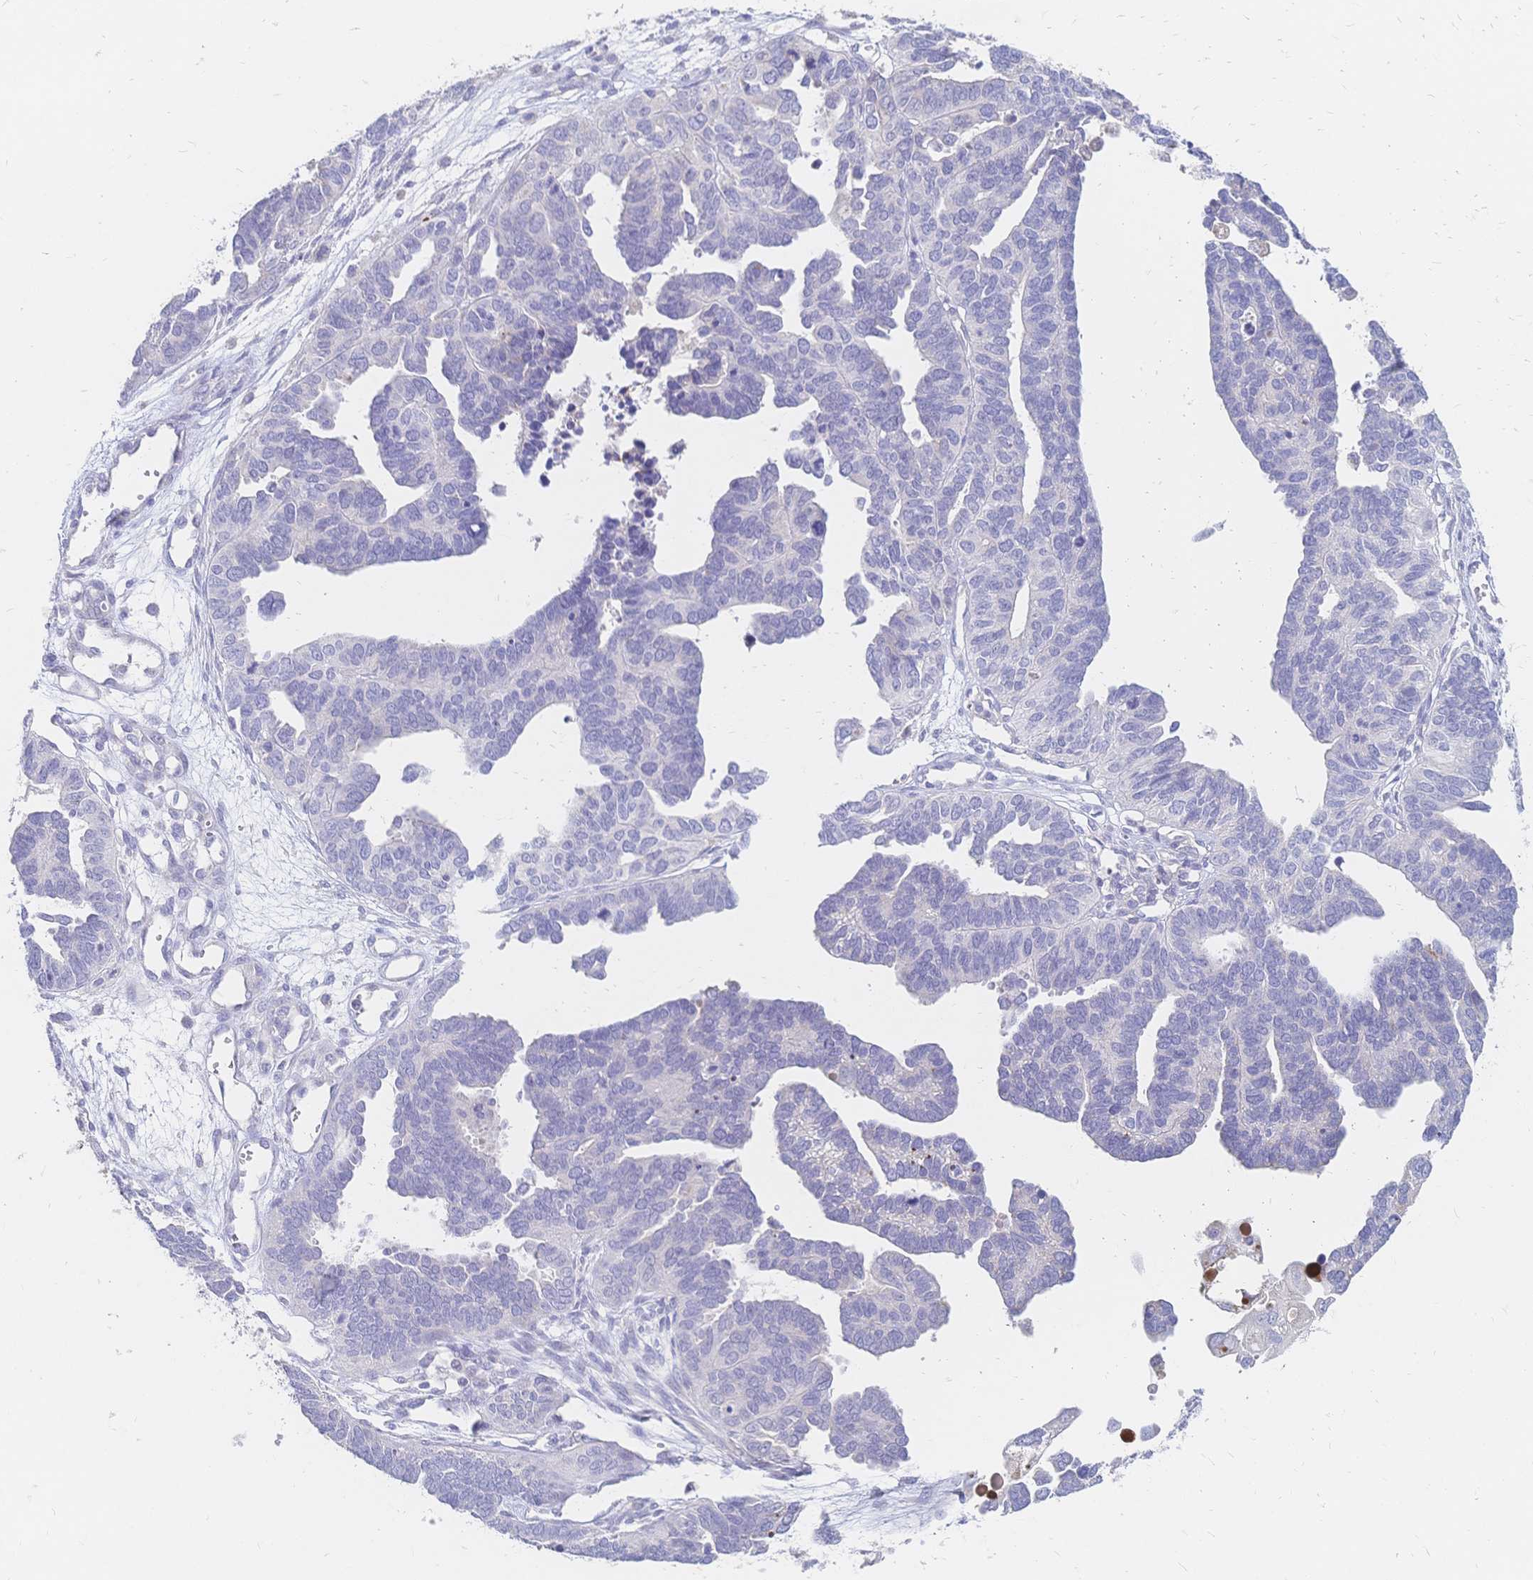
{"staining": {"intensity": "negative", "quantity": "none", "location": "none"}, "tissue": "ovarian cancer", "cell_type": "Tumor cells", "image_type": "cancer", "snomed": [{"axis": "morphology", "description": "Cystadenocarcinoma, serous, NOS"}, {"axis": "topography", "description": "Ovary"}], "caption": "DAB immunohistochemical staining of human ovarian cancer (serous cystadenocarcinoma) displays no significant expression in tumor cells. The staining is performed using DAB brown chromogen with nuclei counter-stained in using hematoxylin.", "gene": "VWC2L", "patient": {"sex": "female", "age": 51}}